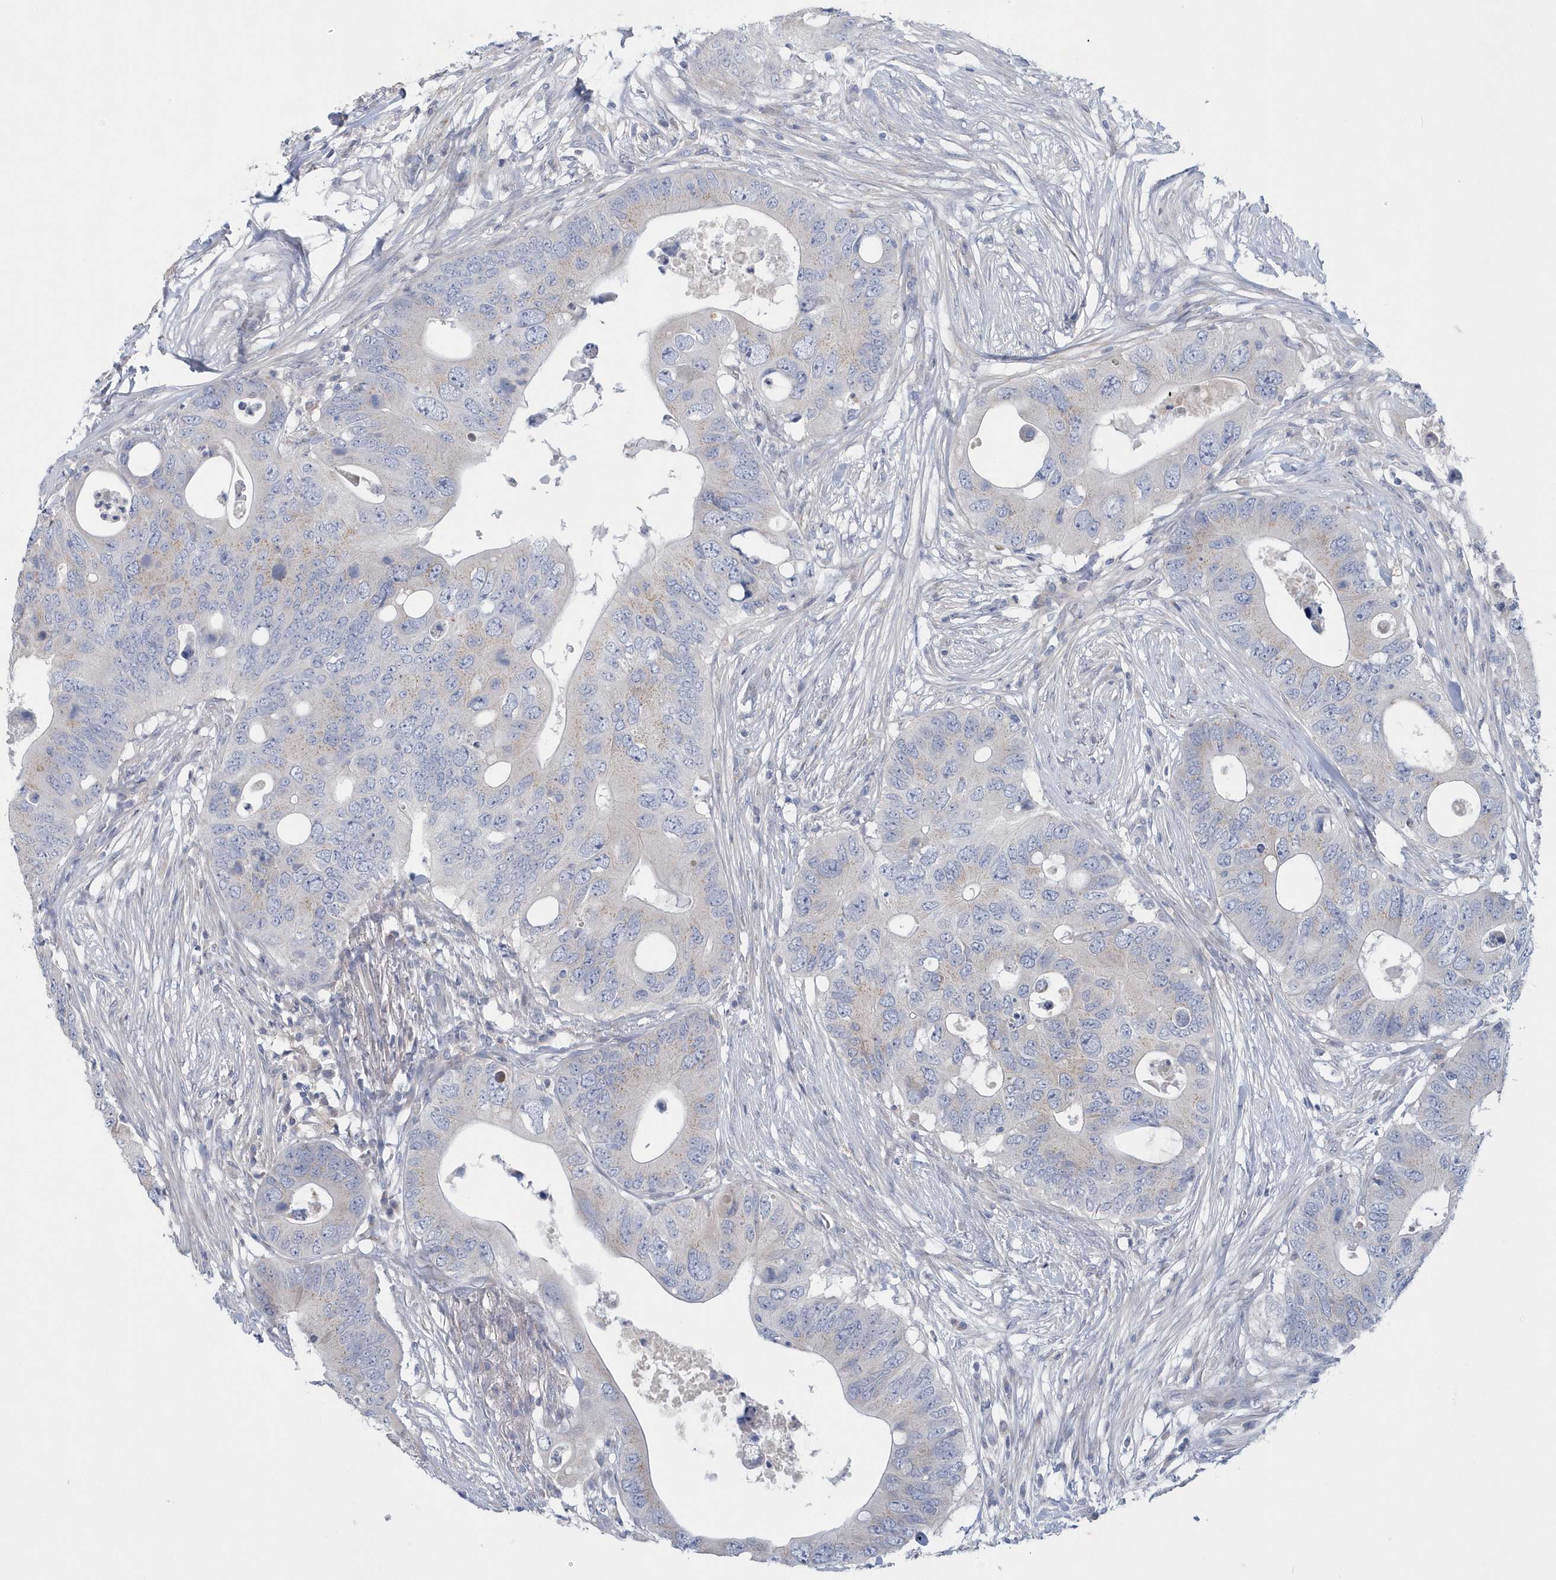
{"staining": {"intensity": "negative", "quantity": "none", "location": "none"}, "tissue": "colorectal cancer", "cell_type": "Tumor cells", "image_type": "cancer", "snomed": [{"axis": "morphology", "description": "Adenocarcinoma, NOS"}, {"axis": "topography", "description": "Colon"}], "caption": "Tumor cells show no significant positivity in colorectal adenocarcinoma. (DAB (3,3'-diaminobenzidine) immunohistochemistry visualized using brightfield microscopy, high magnification).", "gene": "SPATA18", "patient": {"sex": "male", "age": 71}}